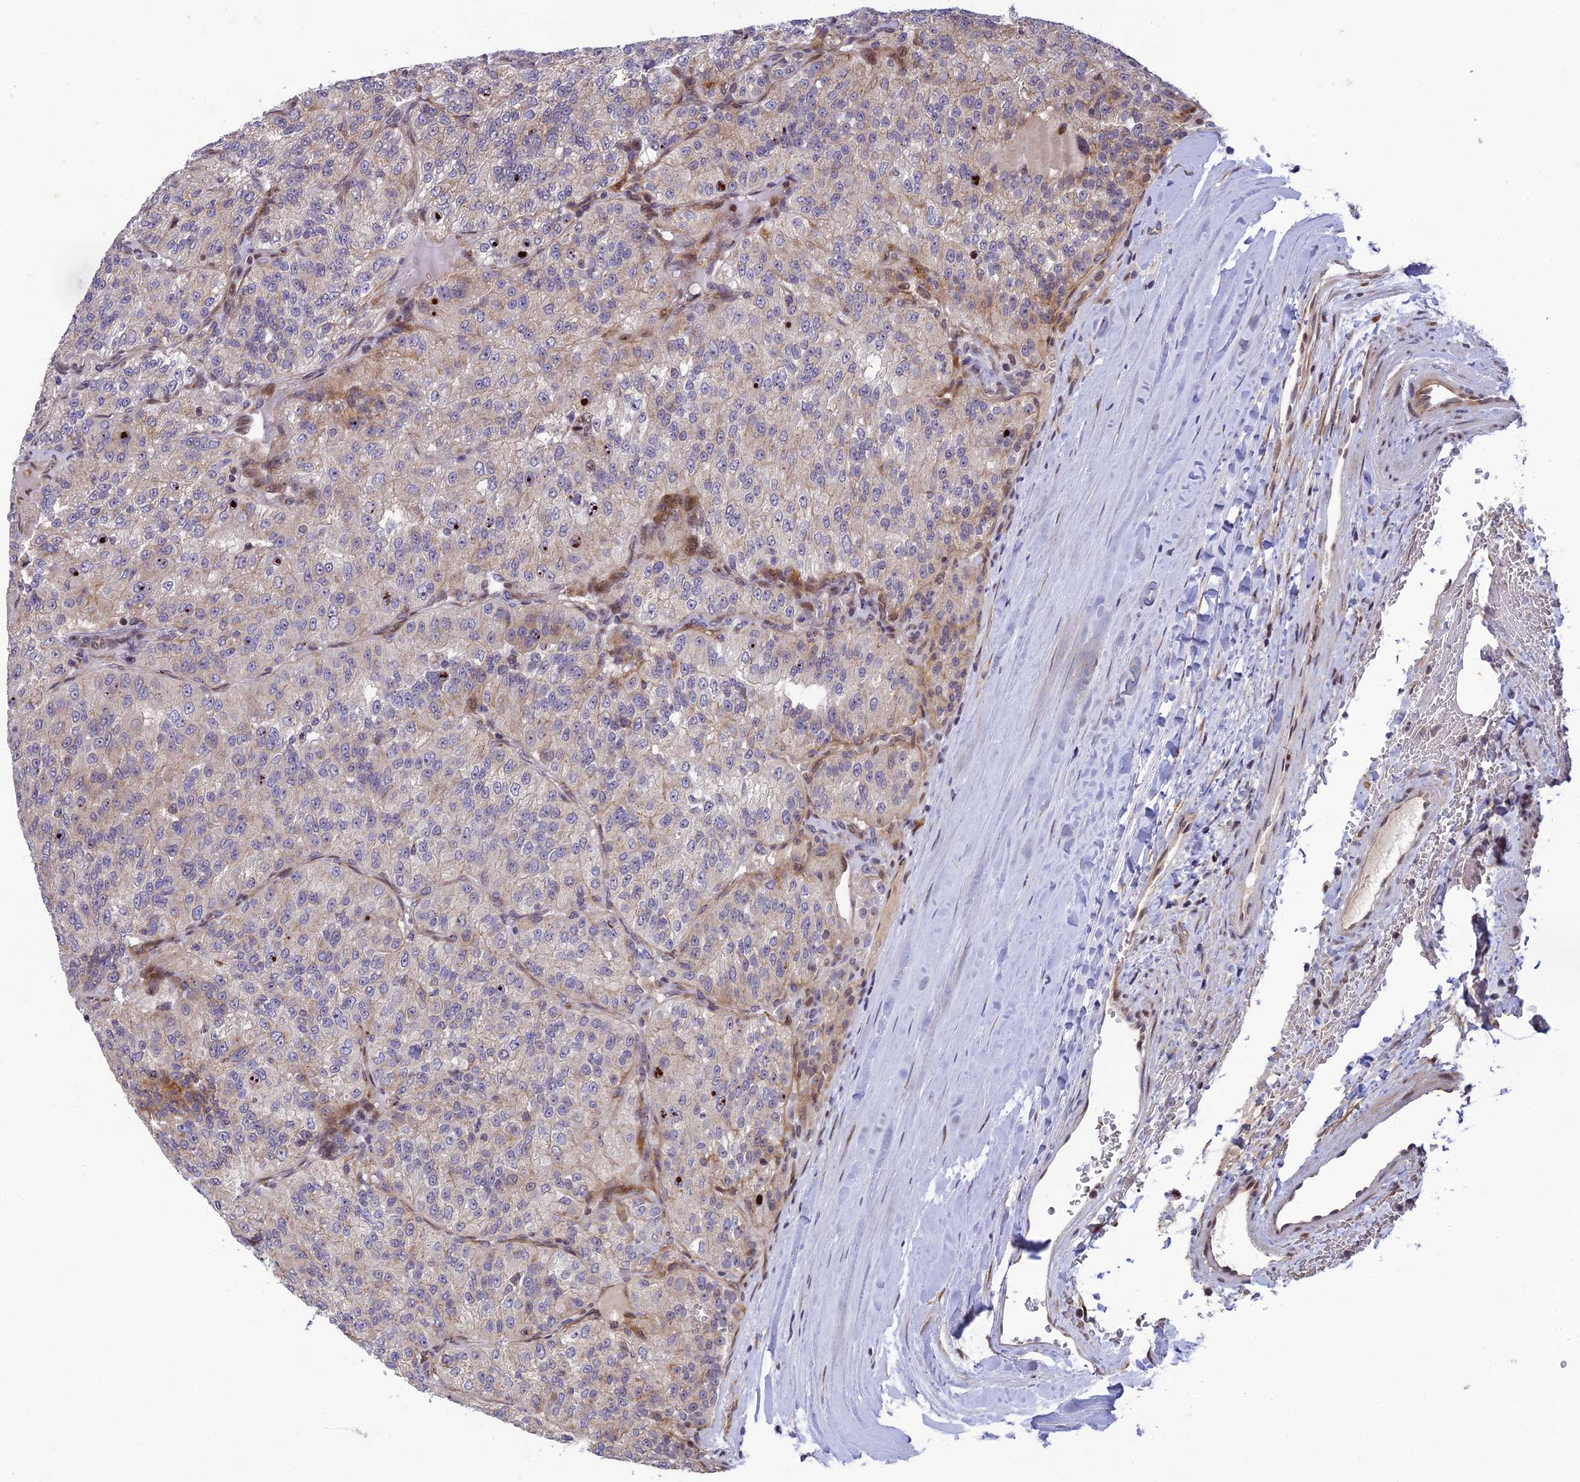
{"staining": {"intensity": "weak", "quantity": "<25%", "location": "cytoplasmic/membranous"}, "tissue": "renal cancer", "cell_type": "Tumor cells", "image_type": "cancer", "snomed": [{"axis": "morphology", "description": "Adenocarcinoma, NOS"}, {"axis": "topography", "description": "Kidney"}], "caption": "The photomicrograph exhibits no staining of tumor cells in renal cancer (adenocarcinoma). (DAB immunohistochemistry with hematoxylin counter stain).", "gene": "SMIM7", "patient": {"sex": "female", "age": 63}}